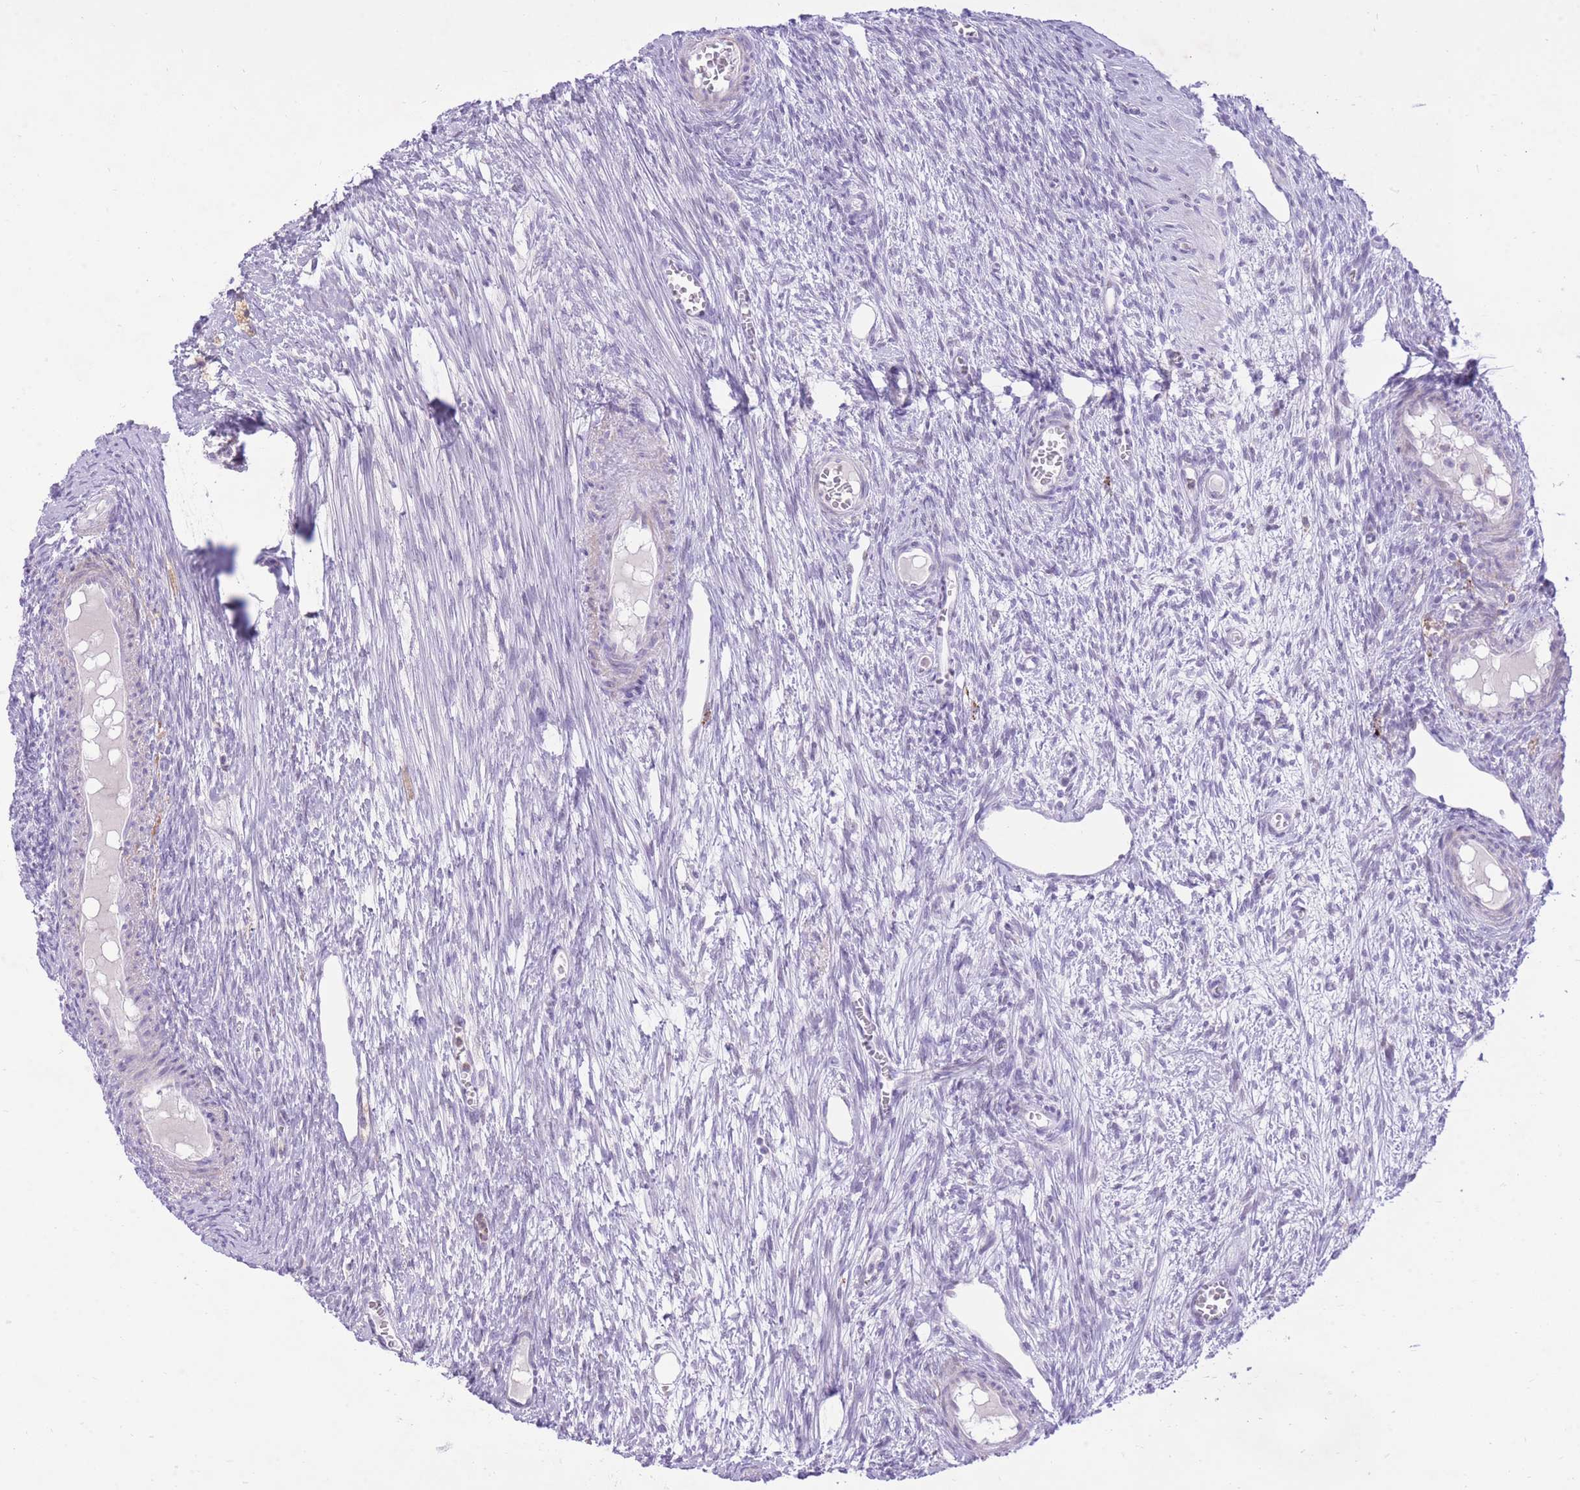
{"staining": {"intensity": "strong", "quantity": ">75%", "location": "cytoplasmic/membranous"}, "tissue": "ovary", "cell_type": "Follicle cells", "image_type": "normal", "snomed": [{"axis": "morphology", "description": "Normal tissue, NOS"}, {"axis": "topography", "description": "Ovary"}], "caption": "Approximately >75% of follicle cells in normal human ovary show strong cytoplasmic/membranous protein expression as visualized by brown immunohistochemical staining.", "gene": "MEIS3", "patient": {"sex": "female", "age": 44}}